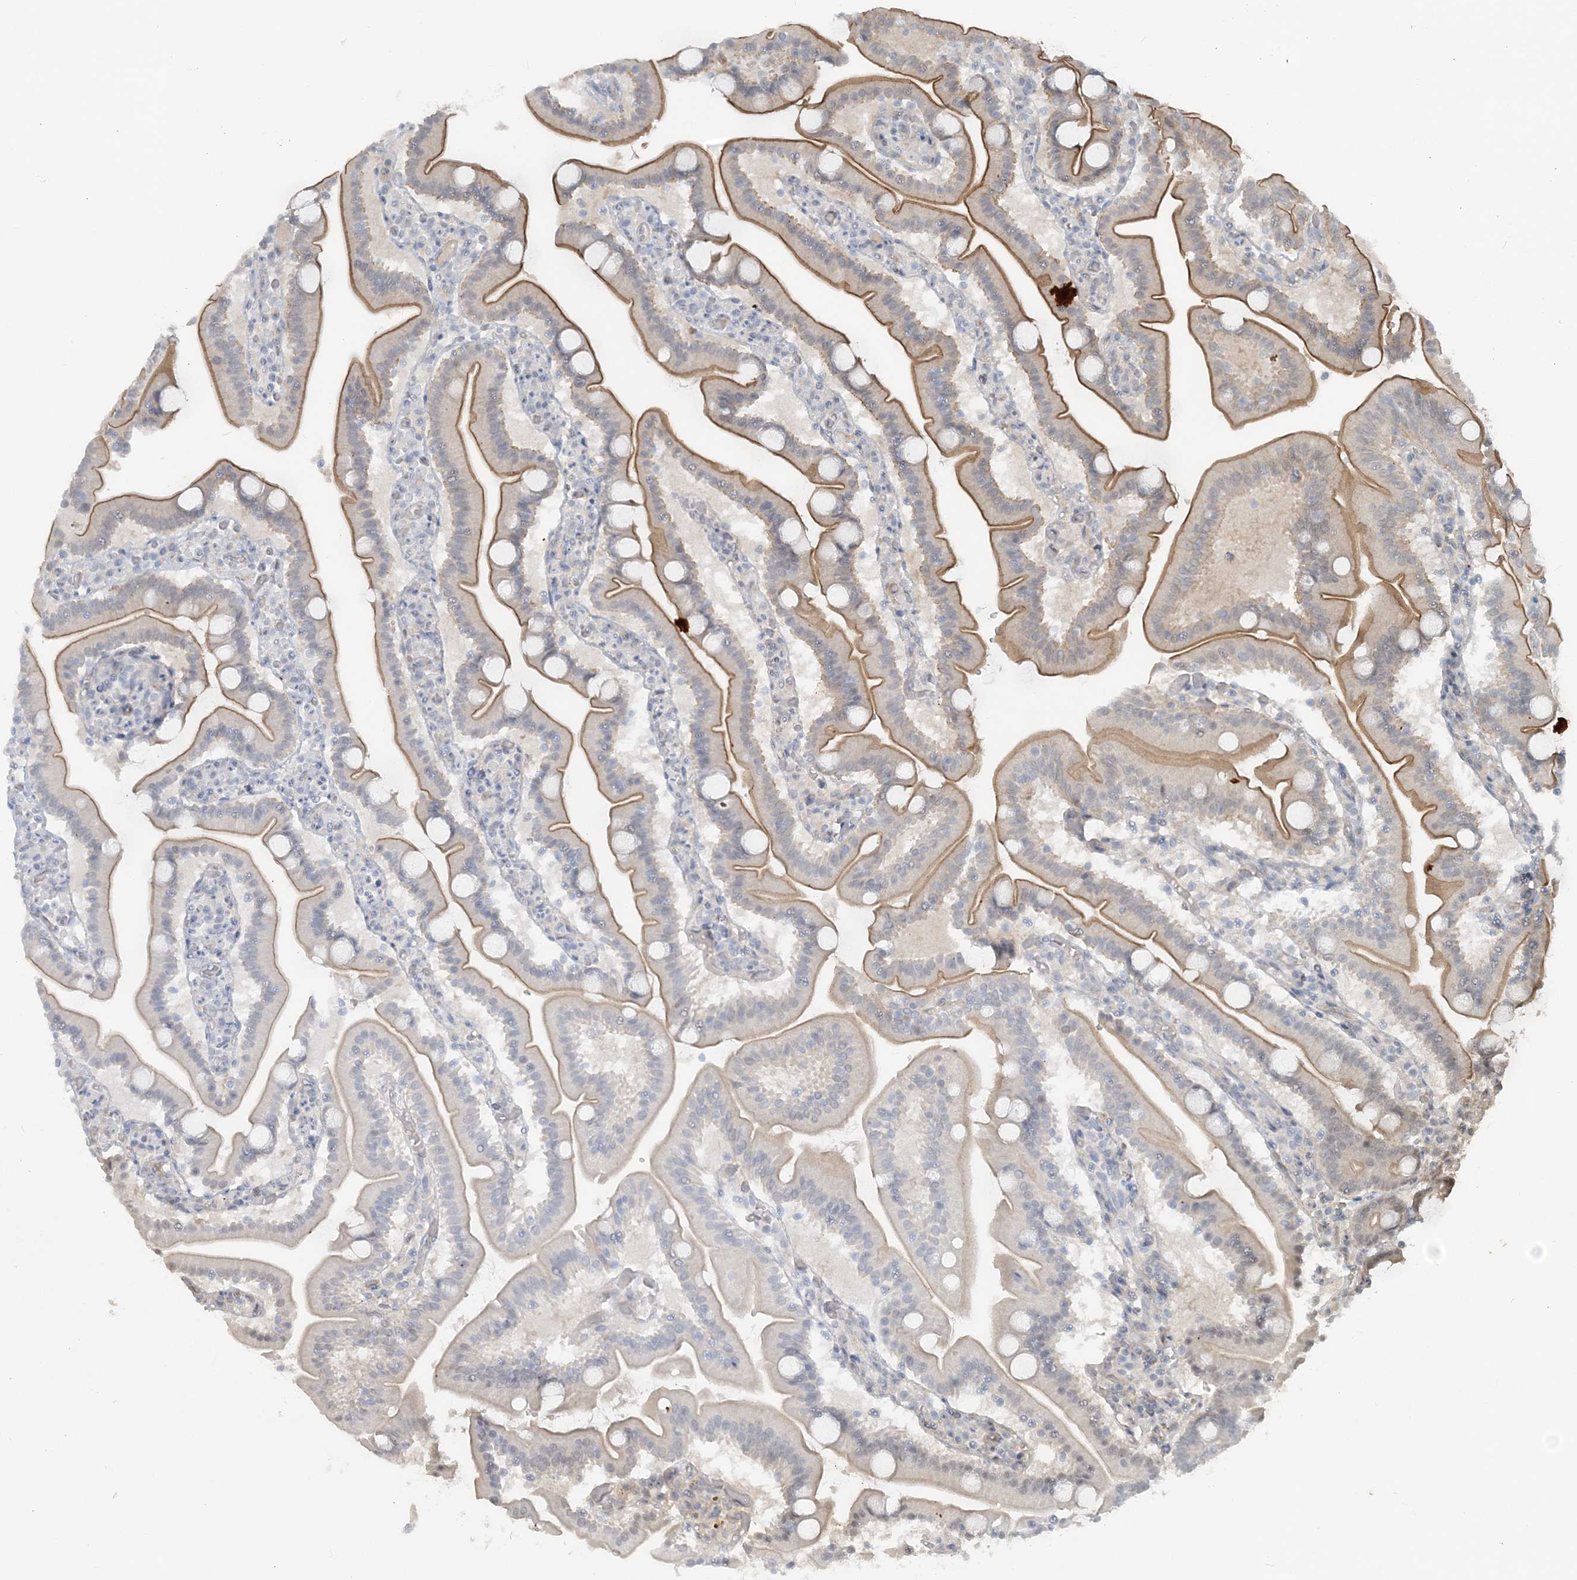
{"staining": {"intensity": "strong", "quantity": "25%-75%", "location": "cytoplasmic/membranous"}, "tissue": "duodenum", "cell_type": "Glandular cells", "image_type": "normal", "snomed": [{"axis": "morphology", "description": "Normal tissue, NOS"}, {"axis": "topography", "description": "Duodenum"}], "caption": "Glandular cells demonstrate strong cytoplasmic/membranous positivity in approximately 25%-75% of cells in benign duodenum.", "gene": "ATP11A", "patient": {"sex": "male", "age": 55}}